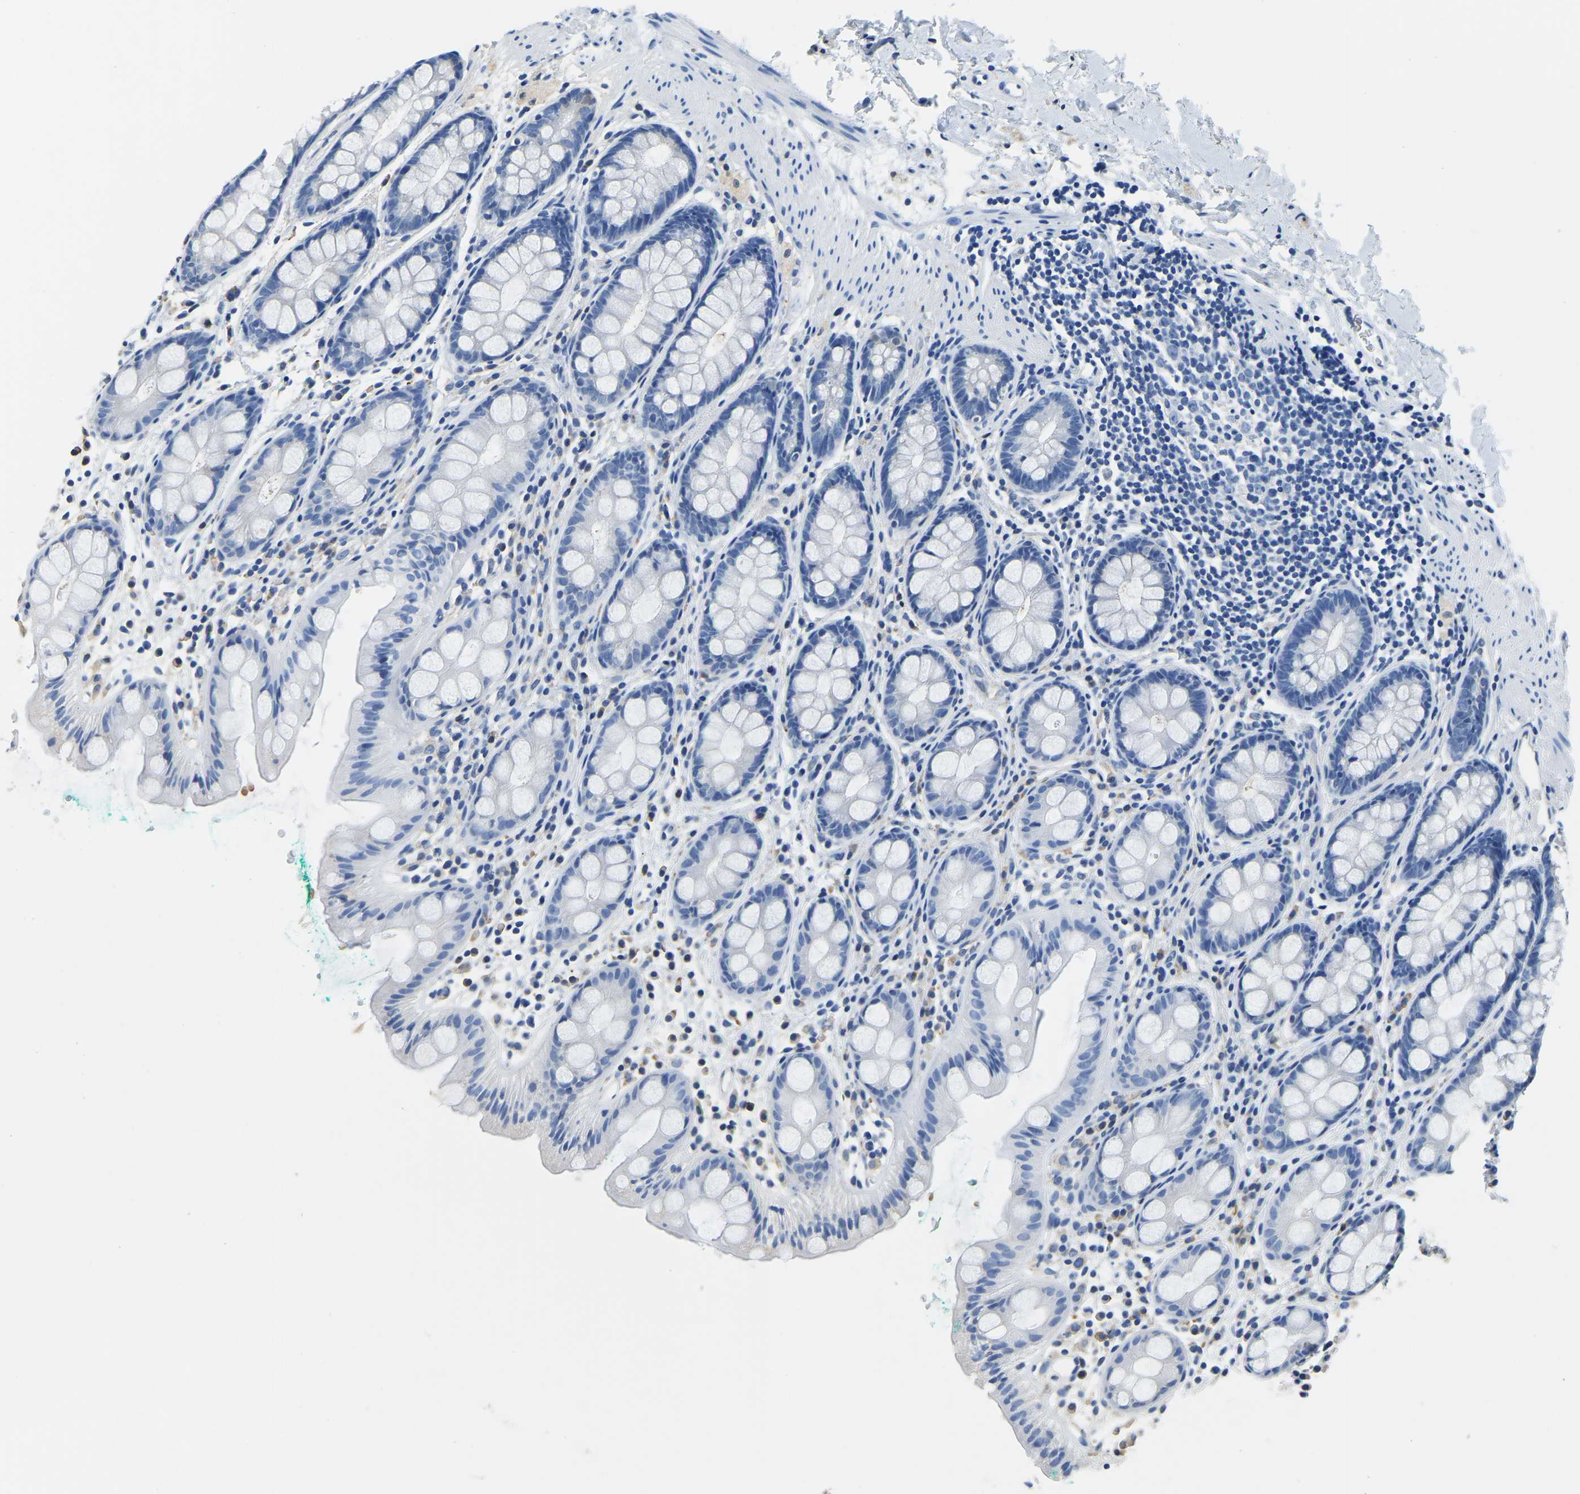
{"staining": {"intensity": "negative", "quantity": "none", "location": "none"}, "tissue": "rectum", "cell_type": "Glandular cells", "image_type": "normal", "snomed": [{"axis": "morphology", "description": "Normal tissue, NOS"}, {"axis": "topography", "description": "Rectum"}], "caption": "DAB (3,3'-diaminobenzidine) immunohistochemical staining of normal human rectum exhibits no significant expression in glandular cells.", "gene": "ZDHHC13", "patient": {"sex": "female", "age": 65}}